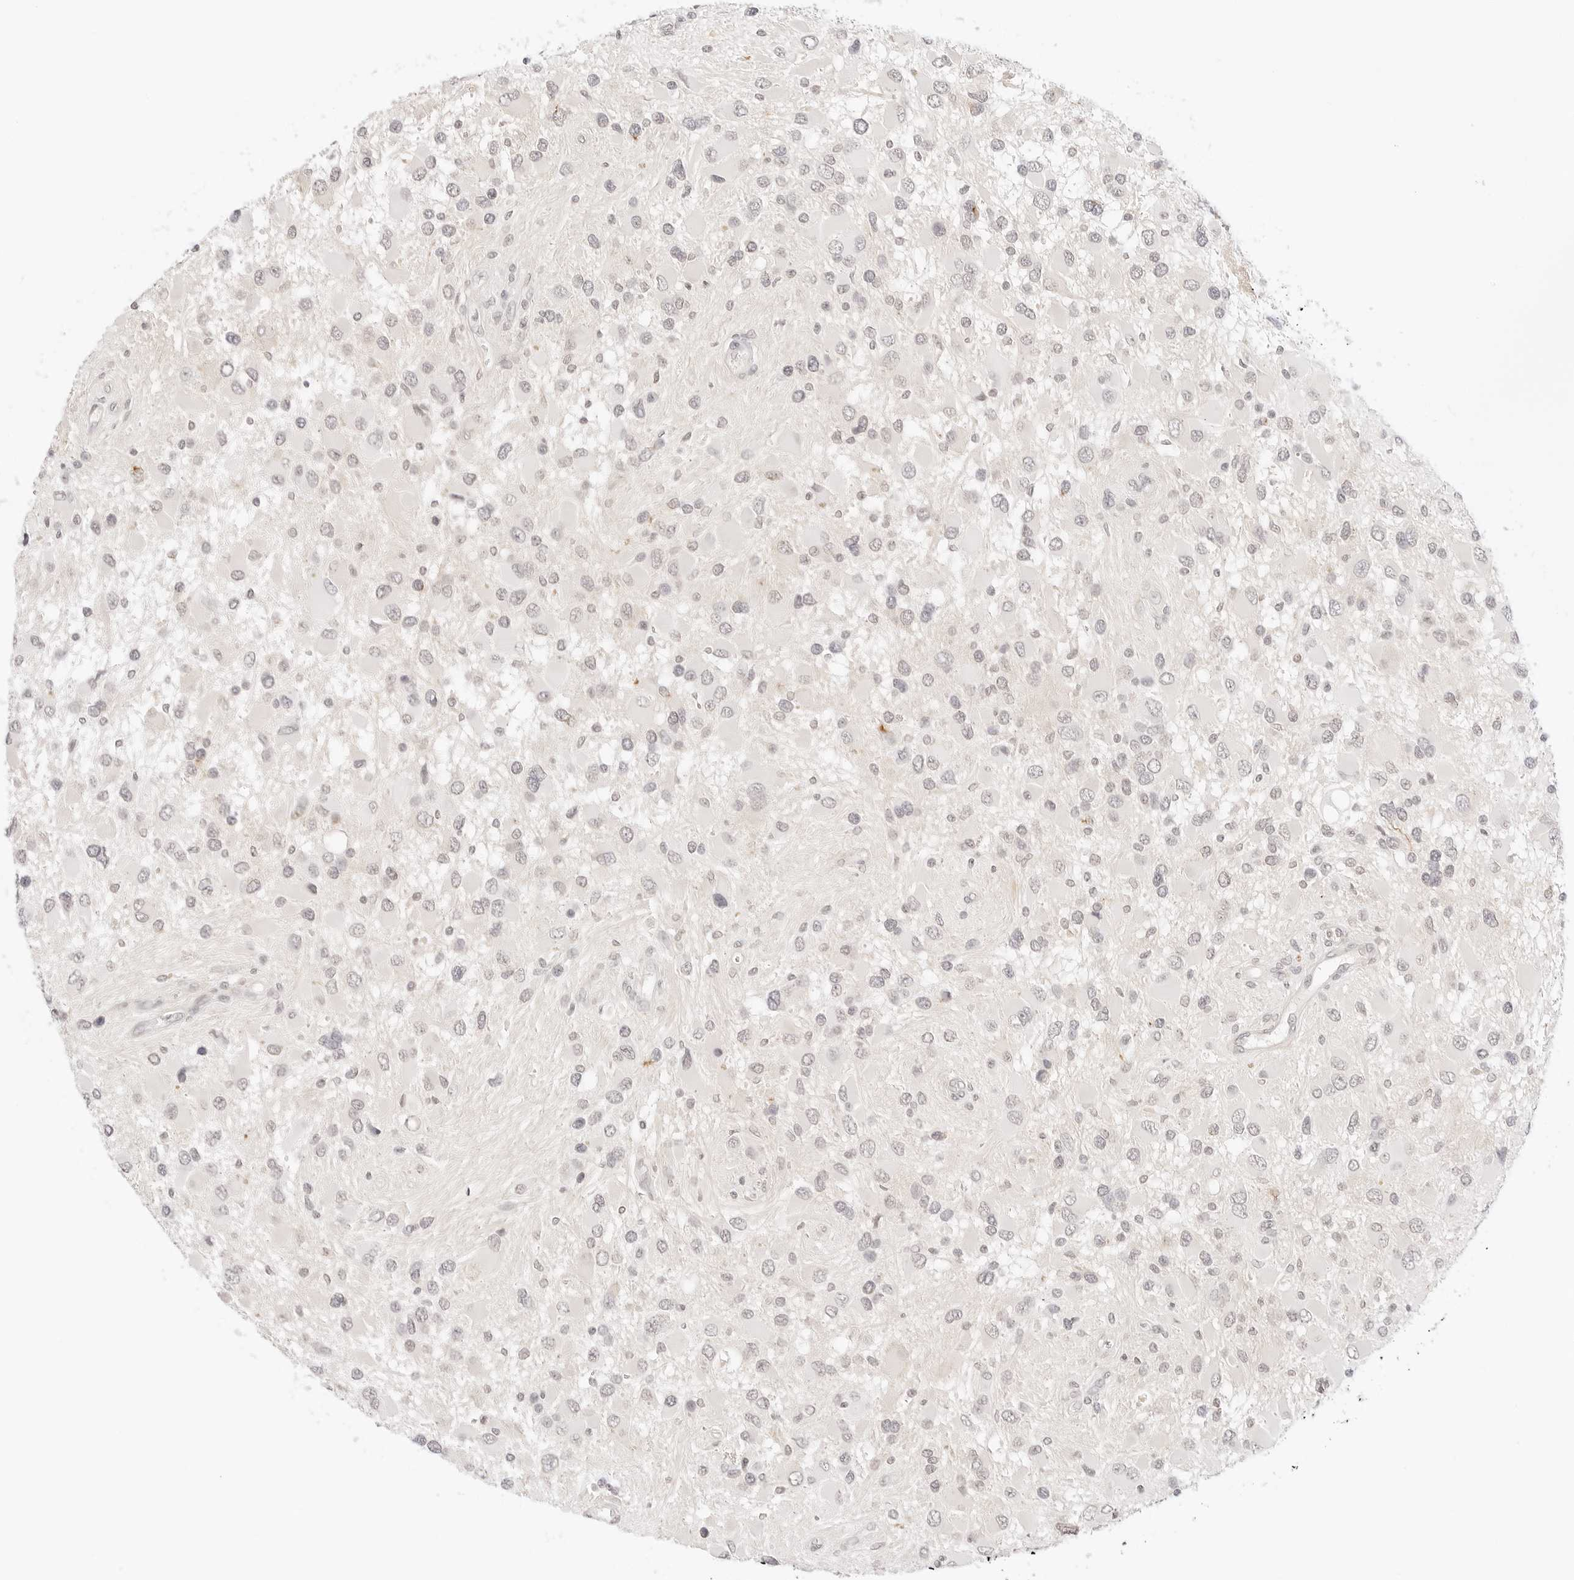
{"staining": {"intensity": "negative", "quantity": "none", "location": "none"}, "tissue": "glioma", "cell_type": "Tumor cells", "image_type": "cancer", "snomed": [{"axis": "morphology", "description": "Glioma, malignant, High grade"}, {"axis": "topography", "description": "Brain"}], "caption": "Malignant glioma (high-grade) was stained to show a protein in brown. There is no significant expression in tumor cells. The staining was performed using DAB (3,3'-diaminobenzidine) to visualize the protein expression in brown, while the nuclei were stained in blue with hematoxylin (Magnification: 20x).", "gene": "XKR4", "patient": {"sex": "male", "age": 53}}